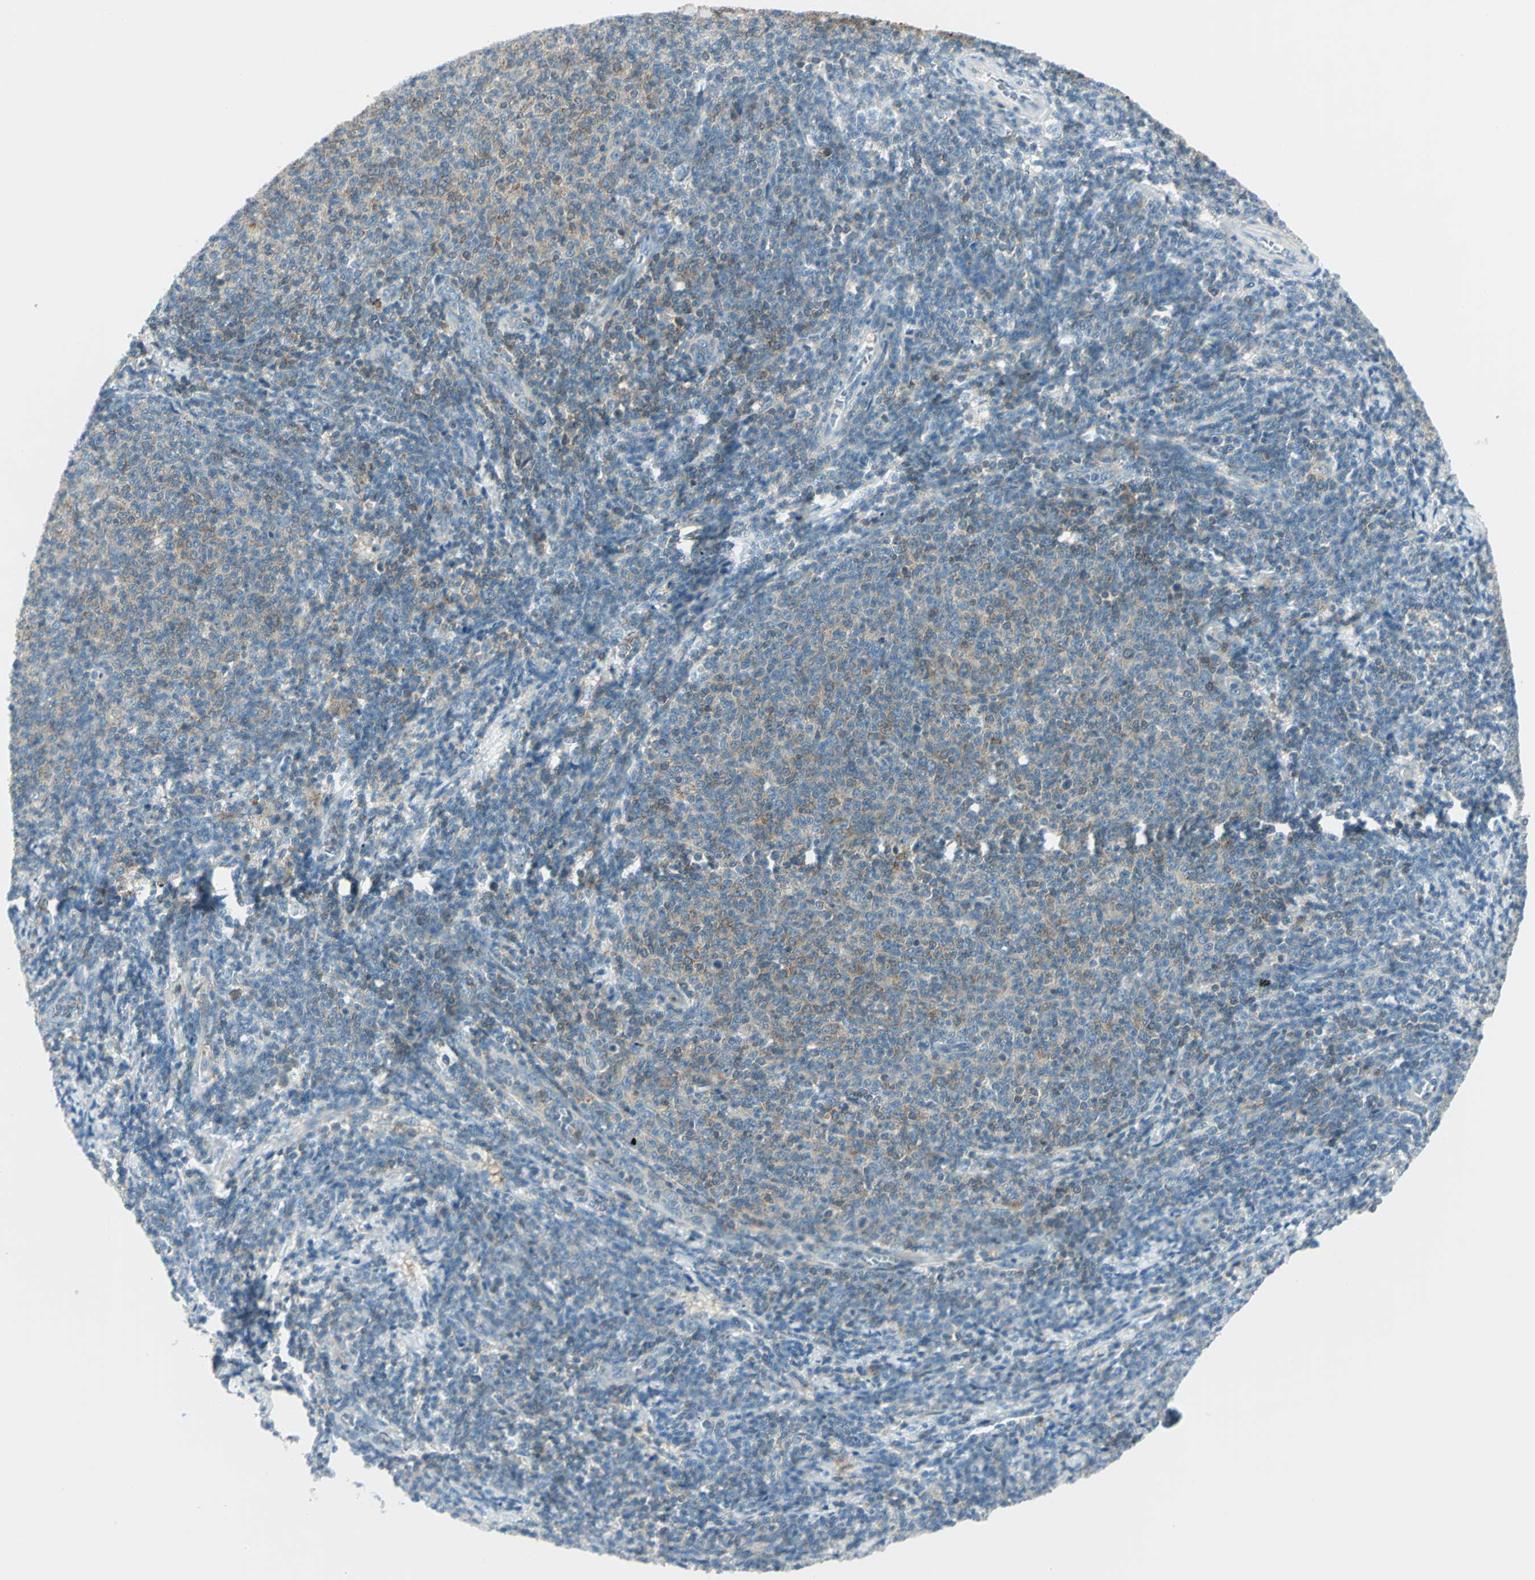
{"staining": {"intensity": "weak", "quantity": "<25%", "location": "cytoplasmic/membranous"}, "tissue": "lymphoma", "cell_type": "Tumor cells", "image_type": "cancer", "snomed": [{"axis": "morphology", "description": "Malignant lymphoma, non-Hodgkin's type, Low grade"}, {"axis": "topography", "description": "Lymph node"}], "caption": "Human low-grade malignant lymphoma, non-Hodgkin's type stained for a protein using immunohistochemistry (IHC) exhibits no positivity in tumor cells.", "gene": "ALDOA", "patient": {"sex": "male", "age": 66}}